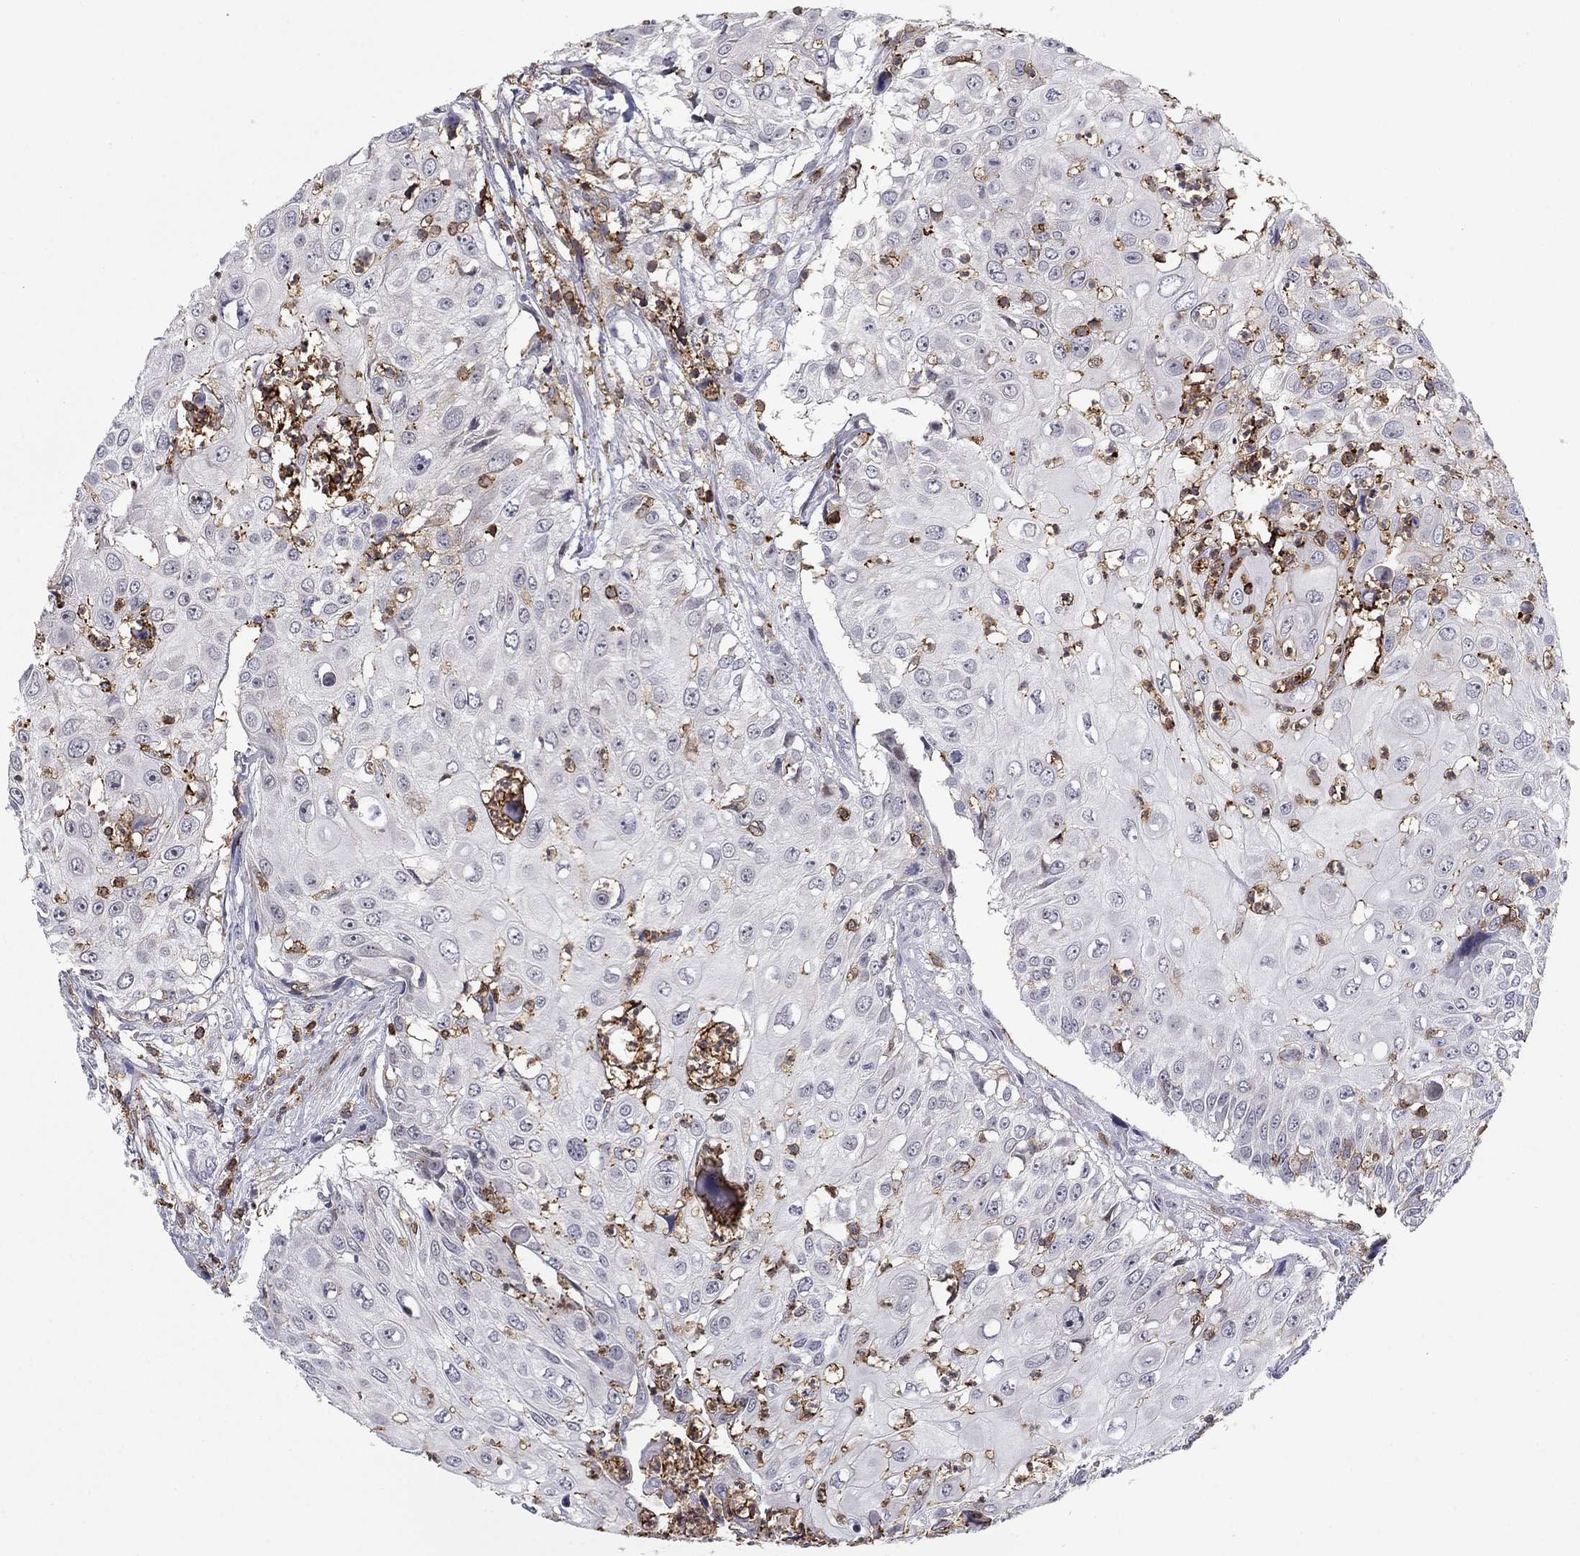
{"staining": {"intensity": "negative", "quantity": "none", "location": "none"}, "tissue": "urothelial cancer", "cell_type": "Tumor cells", "image_type": "cancer", "snomed": [{"axis": "morphology", "description": "Urothelial carcinoma, High grade"}, {"axis": "topography", "description": "Urinary bladder"}], "caption": "Urothelial cancer stained for a protein using immunohistochemistry (IHC) demonstrates no positivity tumor cells.", "gene": "ARHGAP27", "patient": {"sex": "female", "age": 79}}